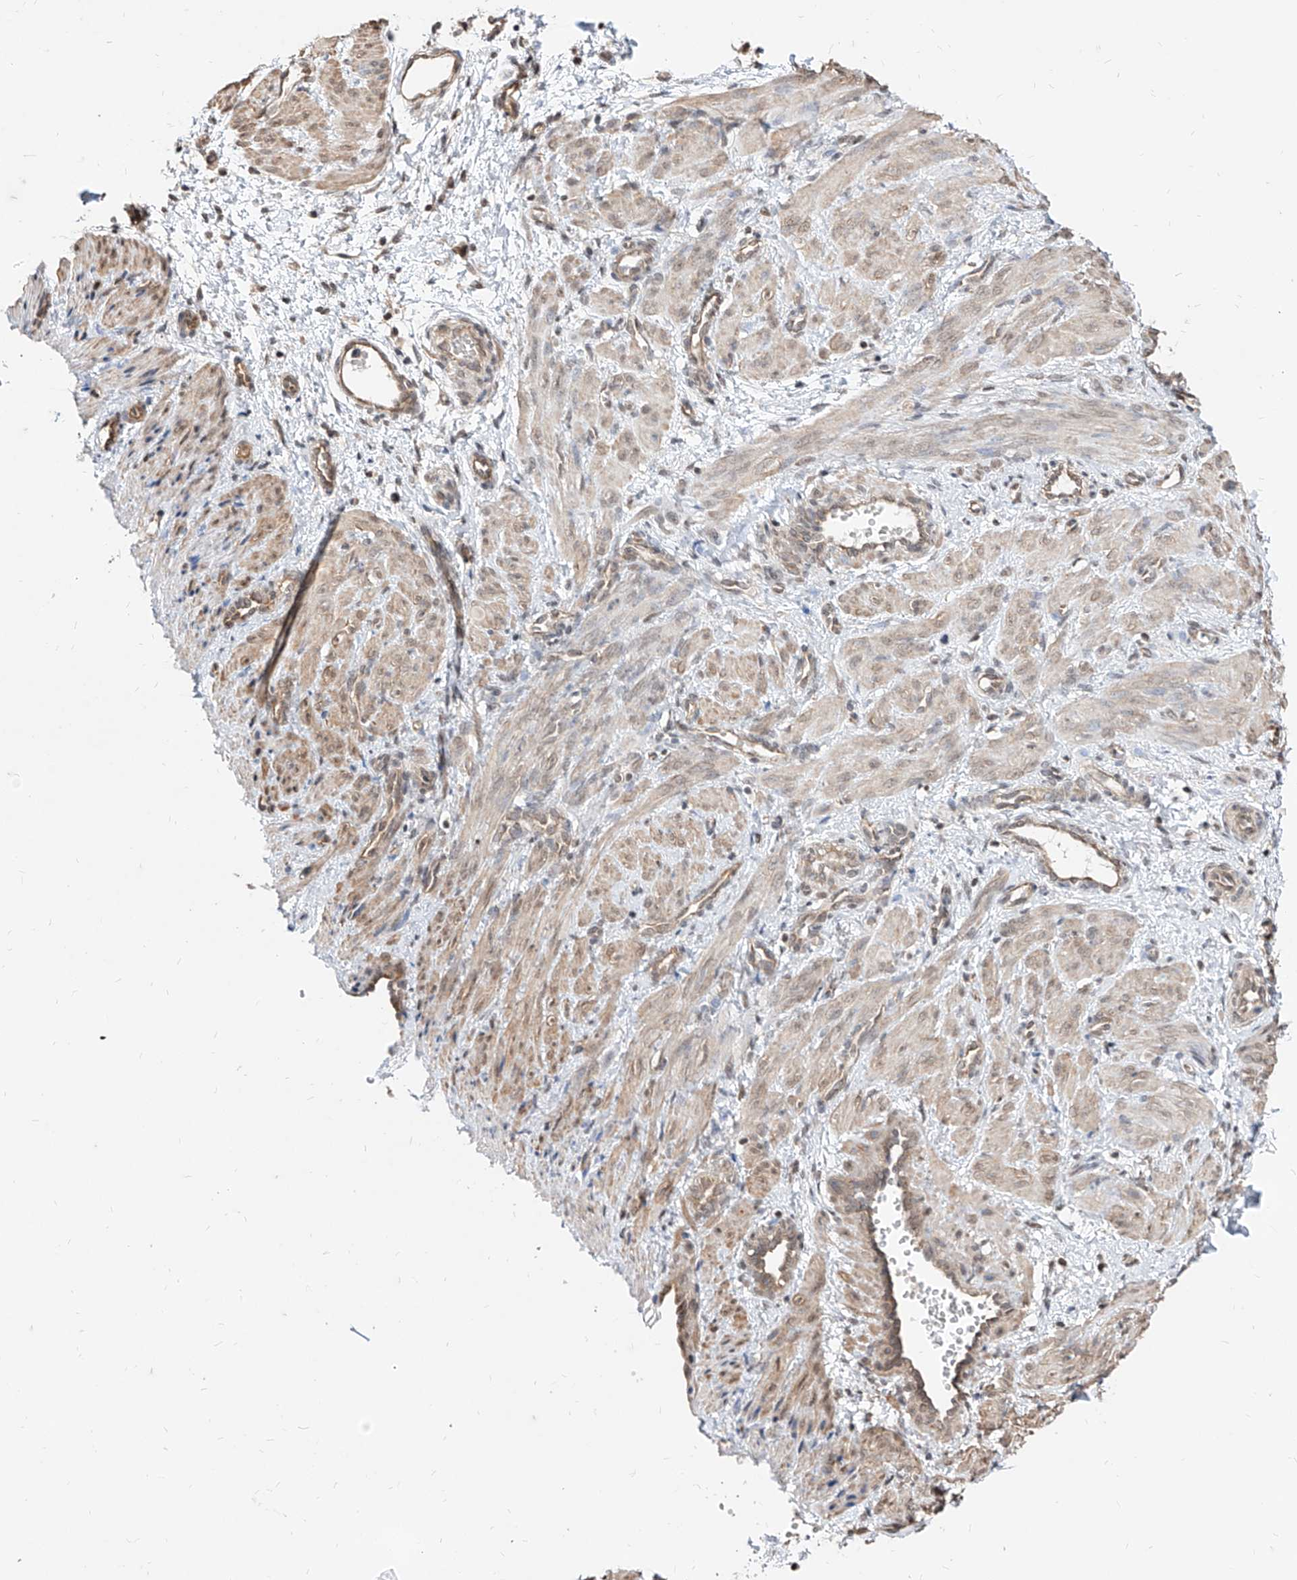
{"staining": {"intensity": "weak", "quantity": ">75%", "location": "cytoplasmic/membranous"}, "tissue": "smooth muscle", "cell_type": "Smooth muscle cells", "image_type": "normal", "snomed": [{"axis": "morphology", "description": "Normal tissue, NOS"}, {"axis": "topography", "description": "Endometrium"}], "caption": "Immunohistochemistry (IHC) (DAB) staining of normal smooth muscle demonstrates weak cytoplasmic/membranous protein expression in approximately >75% of smooth muscle cells. The staining was performed using DAB (3,3'-diaminobenzidine), with brown indicating positive protein expression. Nuclei are stained blue with hematoxylin.", "gene": "C8orf82", "patient": {"sex": "female", "age": 33}}